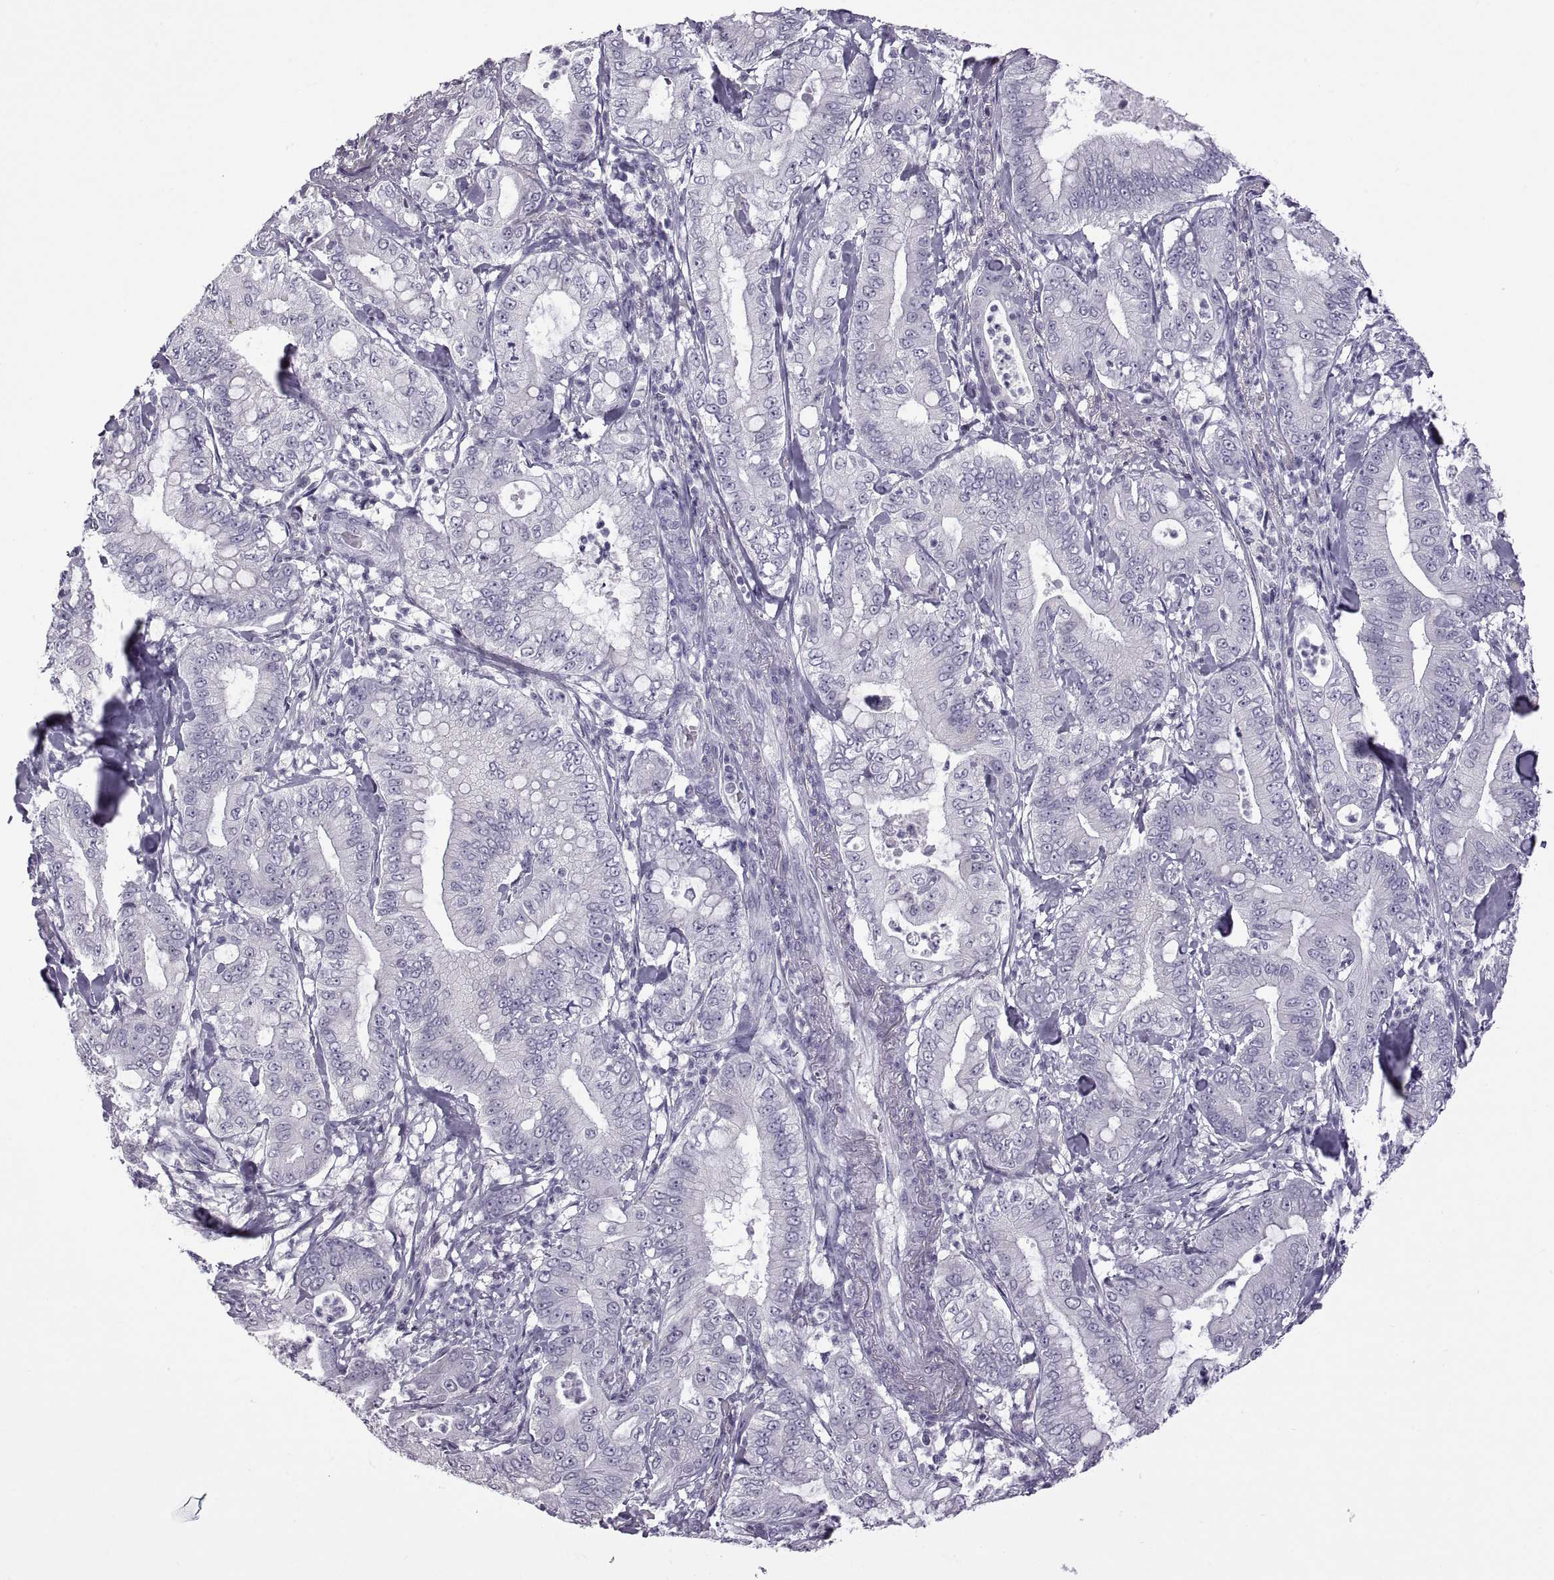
{"staining": {"intensity": "negative", "quantity": "none", "location": "none"}, "tissue": "pancreatic cancer", "cell_type": "Tumor cells", "image_type": "cancer", "snomed": [{"axis": "morphology", "description": "Adenocarcinoma, NOS"}, {"axis": "topography", "description": "Pancreas"}], "caption": "Immunohistochemistry micrograph of neoplastic tissue: pancreatic cancer stained with DAB (3,3'-diaminobenzidine) displays no significant protein positivity in tumor cells.", "gene": "RDM1", "patient": {"sex": "male", "age": 71}}